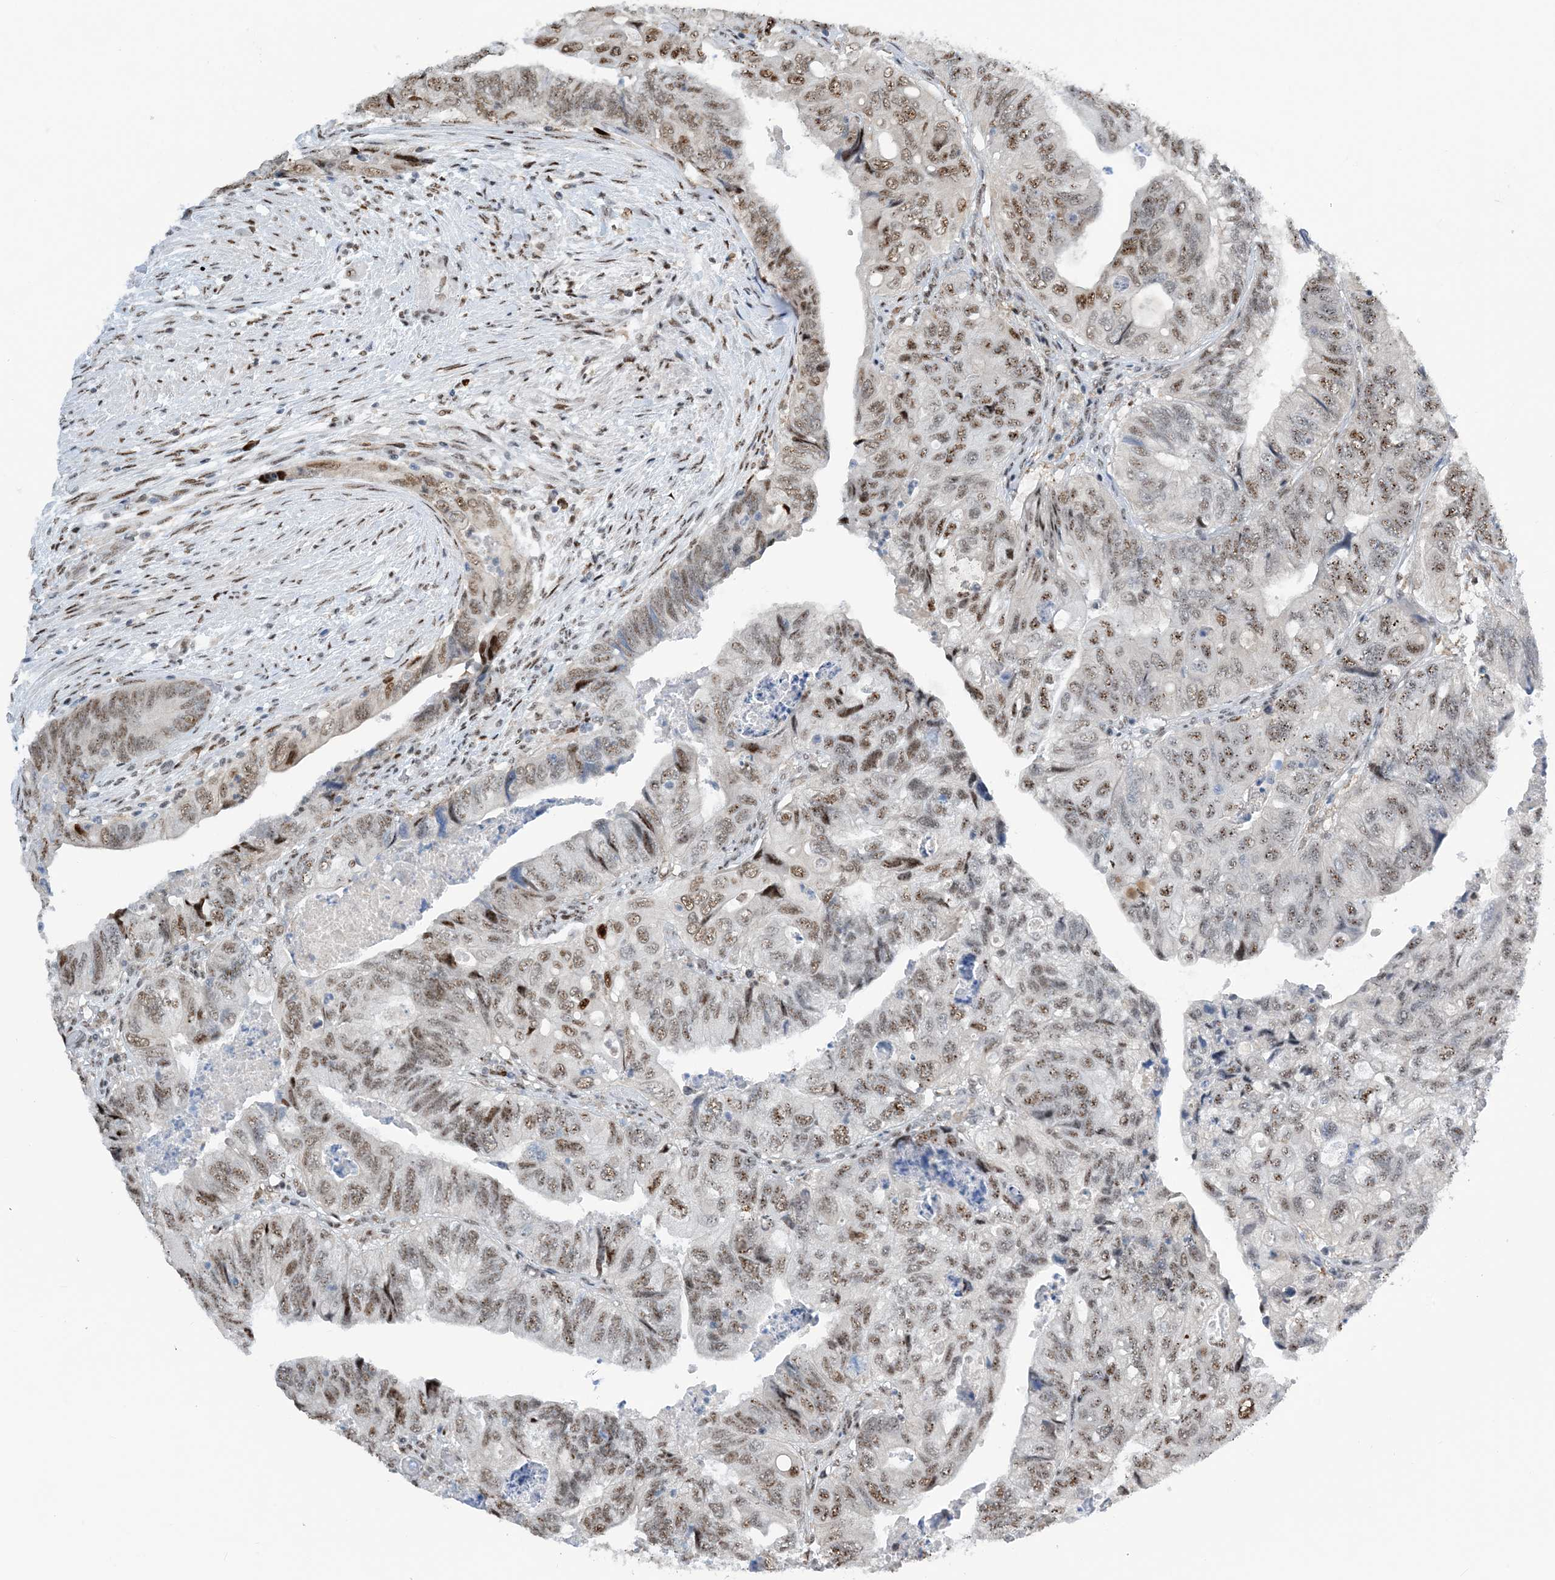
{"staining": {"intensity": "moderate", "quantity": ">75%", "location": "nuclear"}, "tissue": "colorectal cancer", "cell_type": "Tumor cells", "image_type": "cancer", "snomed": [{"axis": "morphology", "description": "Adenocarcinoma, NOS"}, {"axis": "topography", "description": "Rectum"}], "caption": "IHC of colorectal cancer (adenocarcinoma) exhibits medium levels of moderate nuclear expression in approximately >75% of tumor cells.", "gene": "HEMK1", "patient": {"sex": "male", "age": 63}}